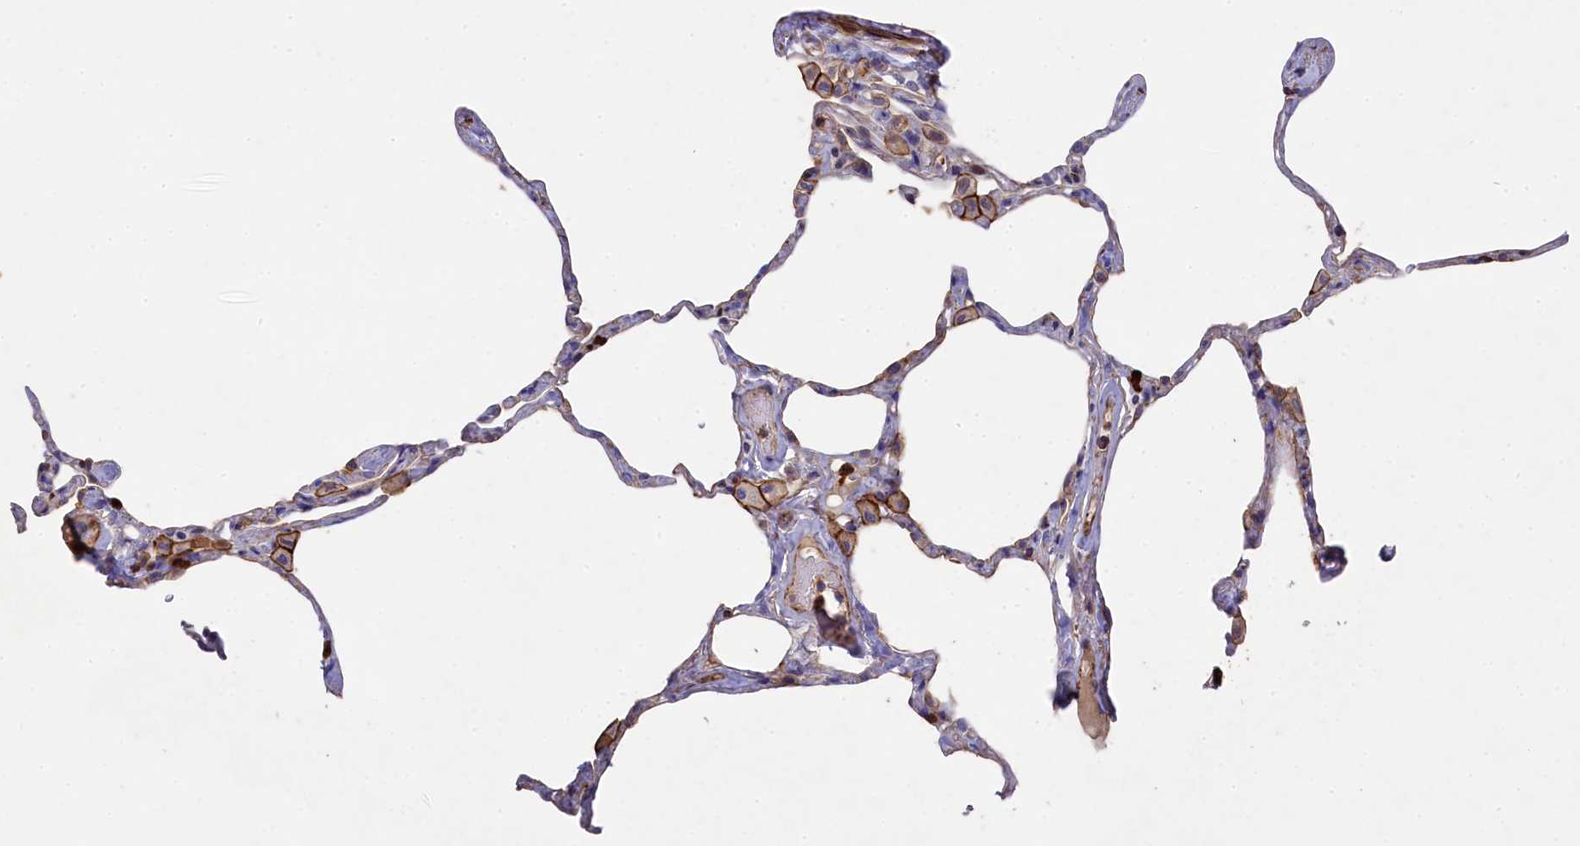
{"staining": {"intensity": "negative", "quantity": "none", "location": "none"}, "tissue": "lung", "cell_type": "Alveolar cells", "image_type": "normal", "snomed": [{"axis": "morphology", "description": "Normal tissue, NOS"}, {"axis": "topography", "description": "Lung"}], "caption": "High power microscopy histopathology image of an immunohistochemistry image of benign lung, revealing no significant positivity in alveolar cells.", "gene": "RAPSN", "patient": {"sex": "male", "age": 65}}